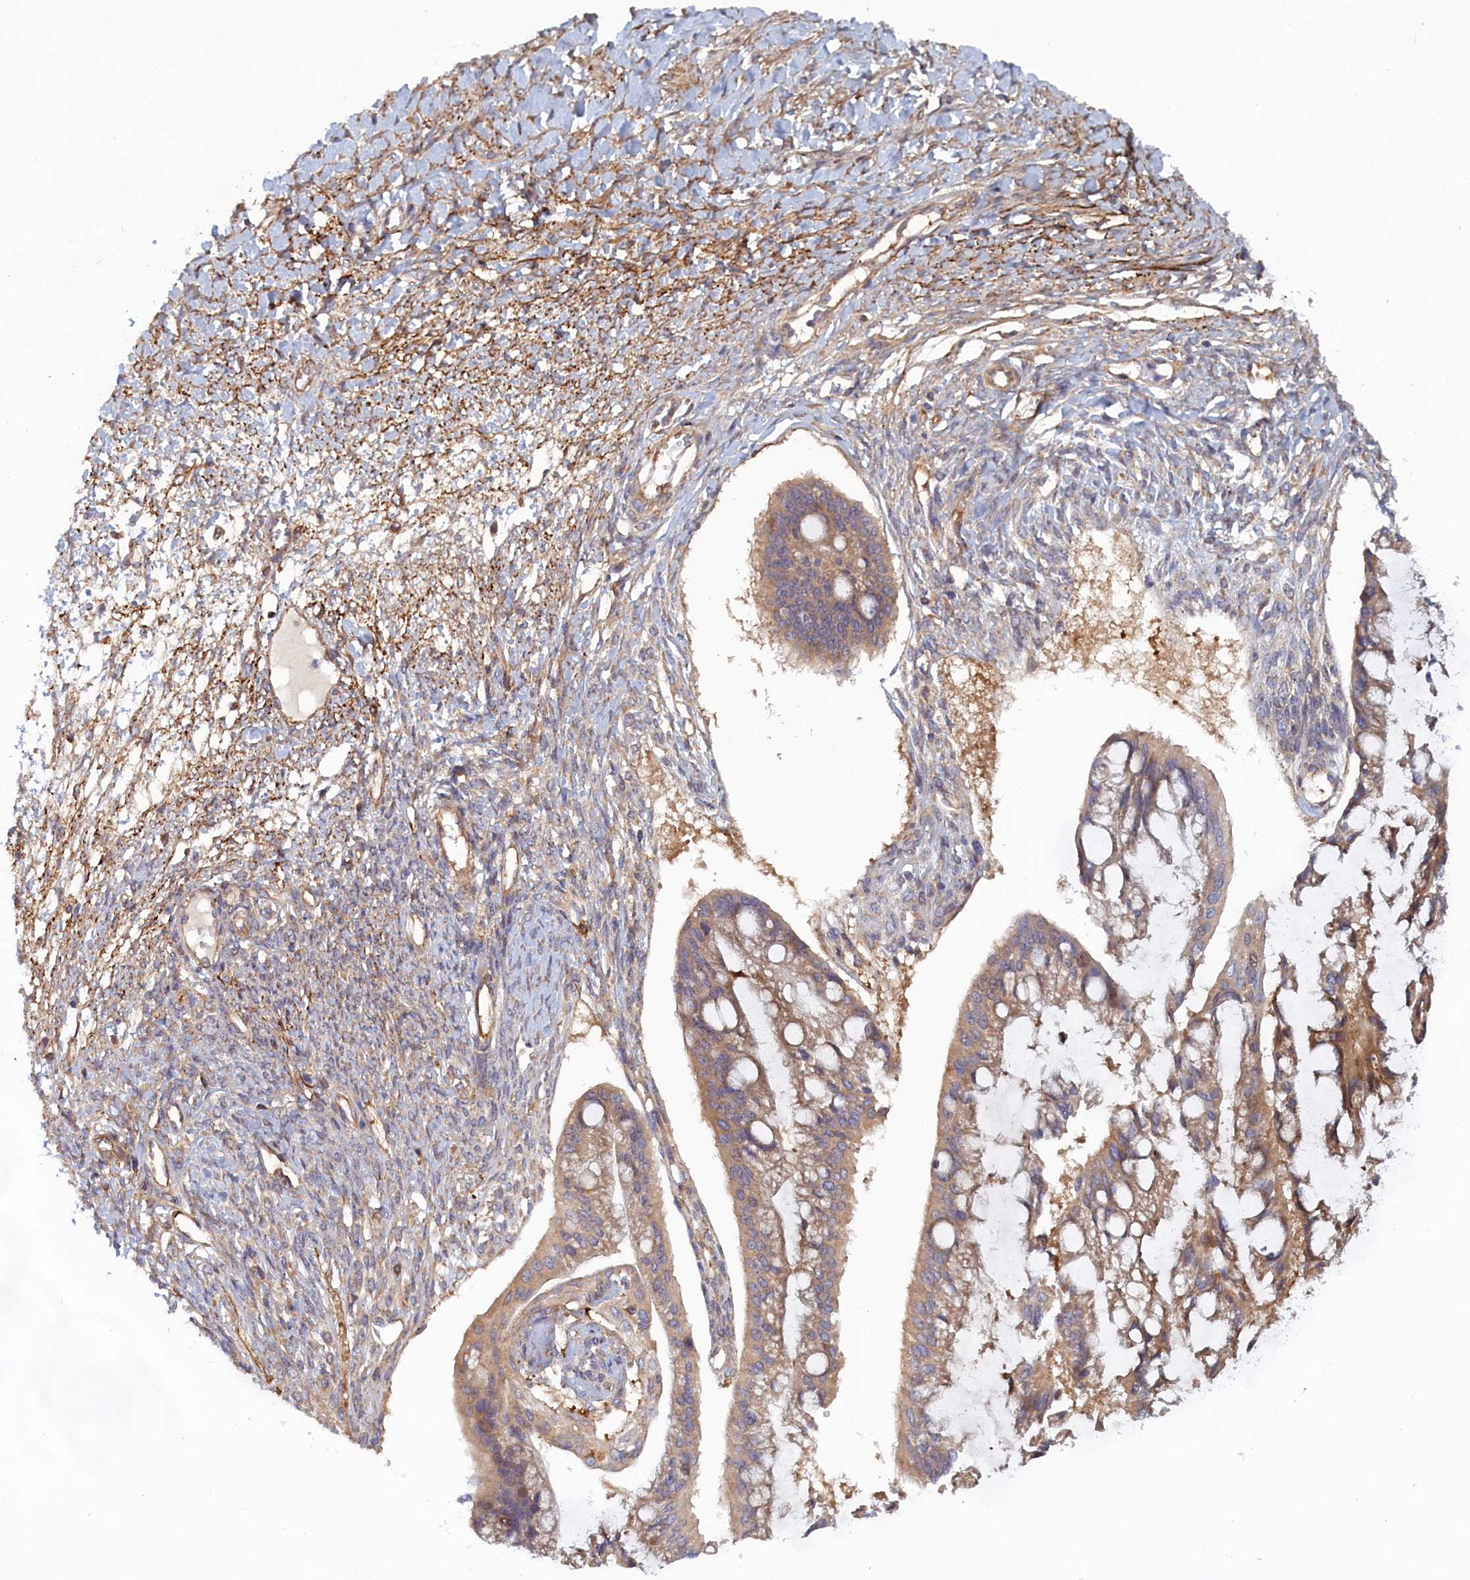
{"staining": {"intensity": "moderate", "quantity": ">75%", "location": "cytoplasmic/membranous"}, "tissue": "ovarian cancer", "cell_type": "Tumor cells", "image_type": "cancer", "snomed": [{"axis": "morphology", "description": "Cystadenocarcinoma, mucinous, NOS"}, {"axis": "topography", "description": "Ovary"}], "caption": "Immunohistochemical staining of mucinous cystadenocarcinoma (ovarian) demonstrates moderate cytoplasmic/membranous protein positivity in about >75% of tumor cells.", "gene": "TMEM196", "patient": {"sex": "female", "age": 73}}